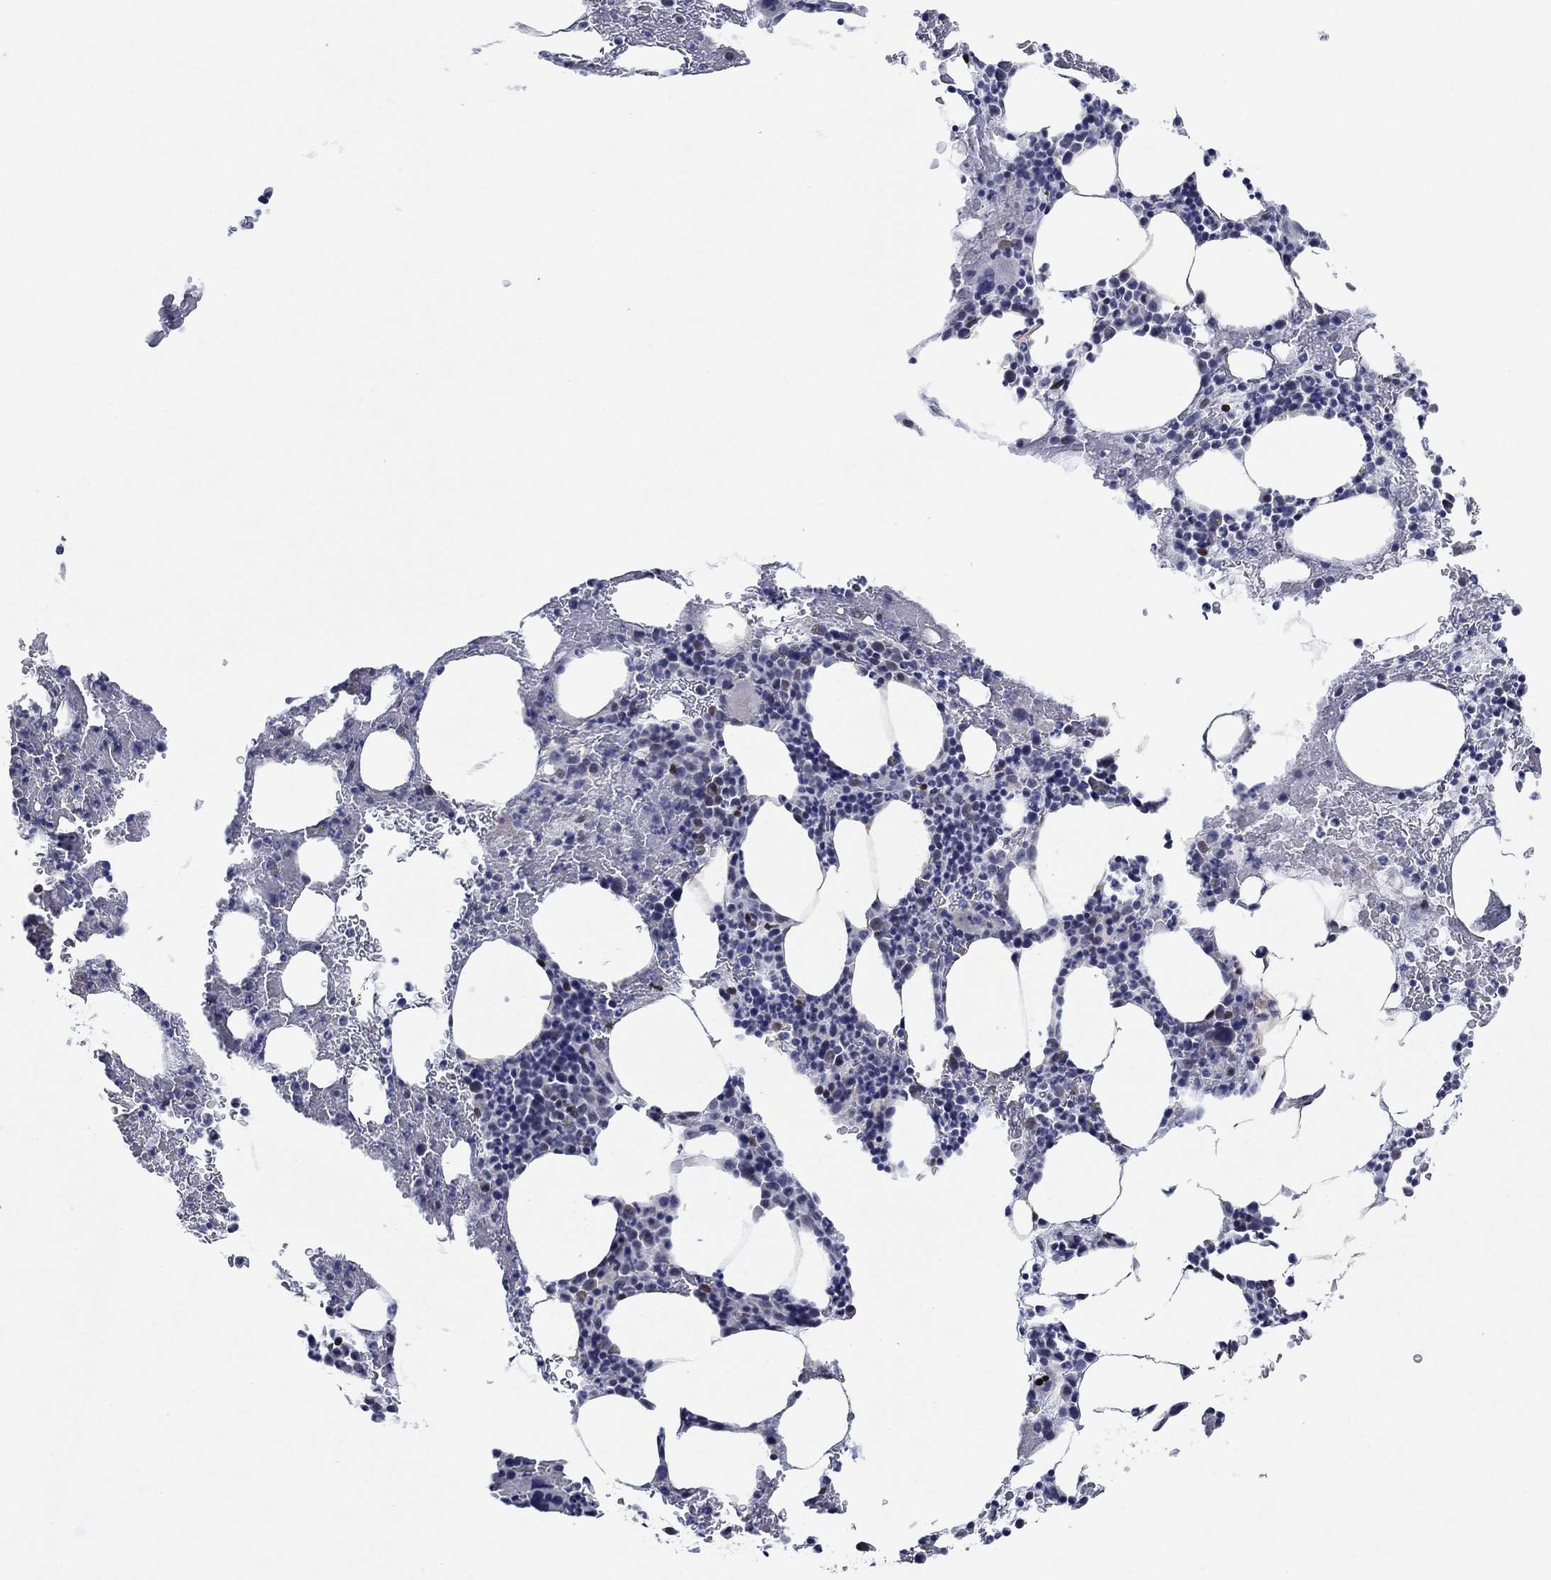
{"staining": {"intensity": "negative", "quantity": "none", "location": "none"}, "tissue": "bone marrow", "cell_type": "Hematopoietic cells", "image_type": "normal", "snomed": [{"axis": "morphology", "description": "Normal tissue, NOS"}, {"axis": "topography", "description": "Bone marrow"}], "caption": "Immunohistochemistry of benign human bone marrow demonstrates no expression in hematopoietic cells. (Brightfield microscopy of DAB immunohistochemistry at high magnification).", "gene": "ZEB1", "patient": {"sex": "male", "age": 83}}